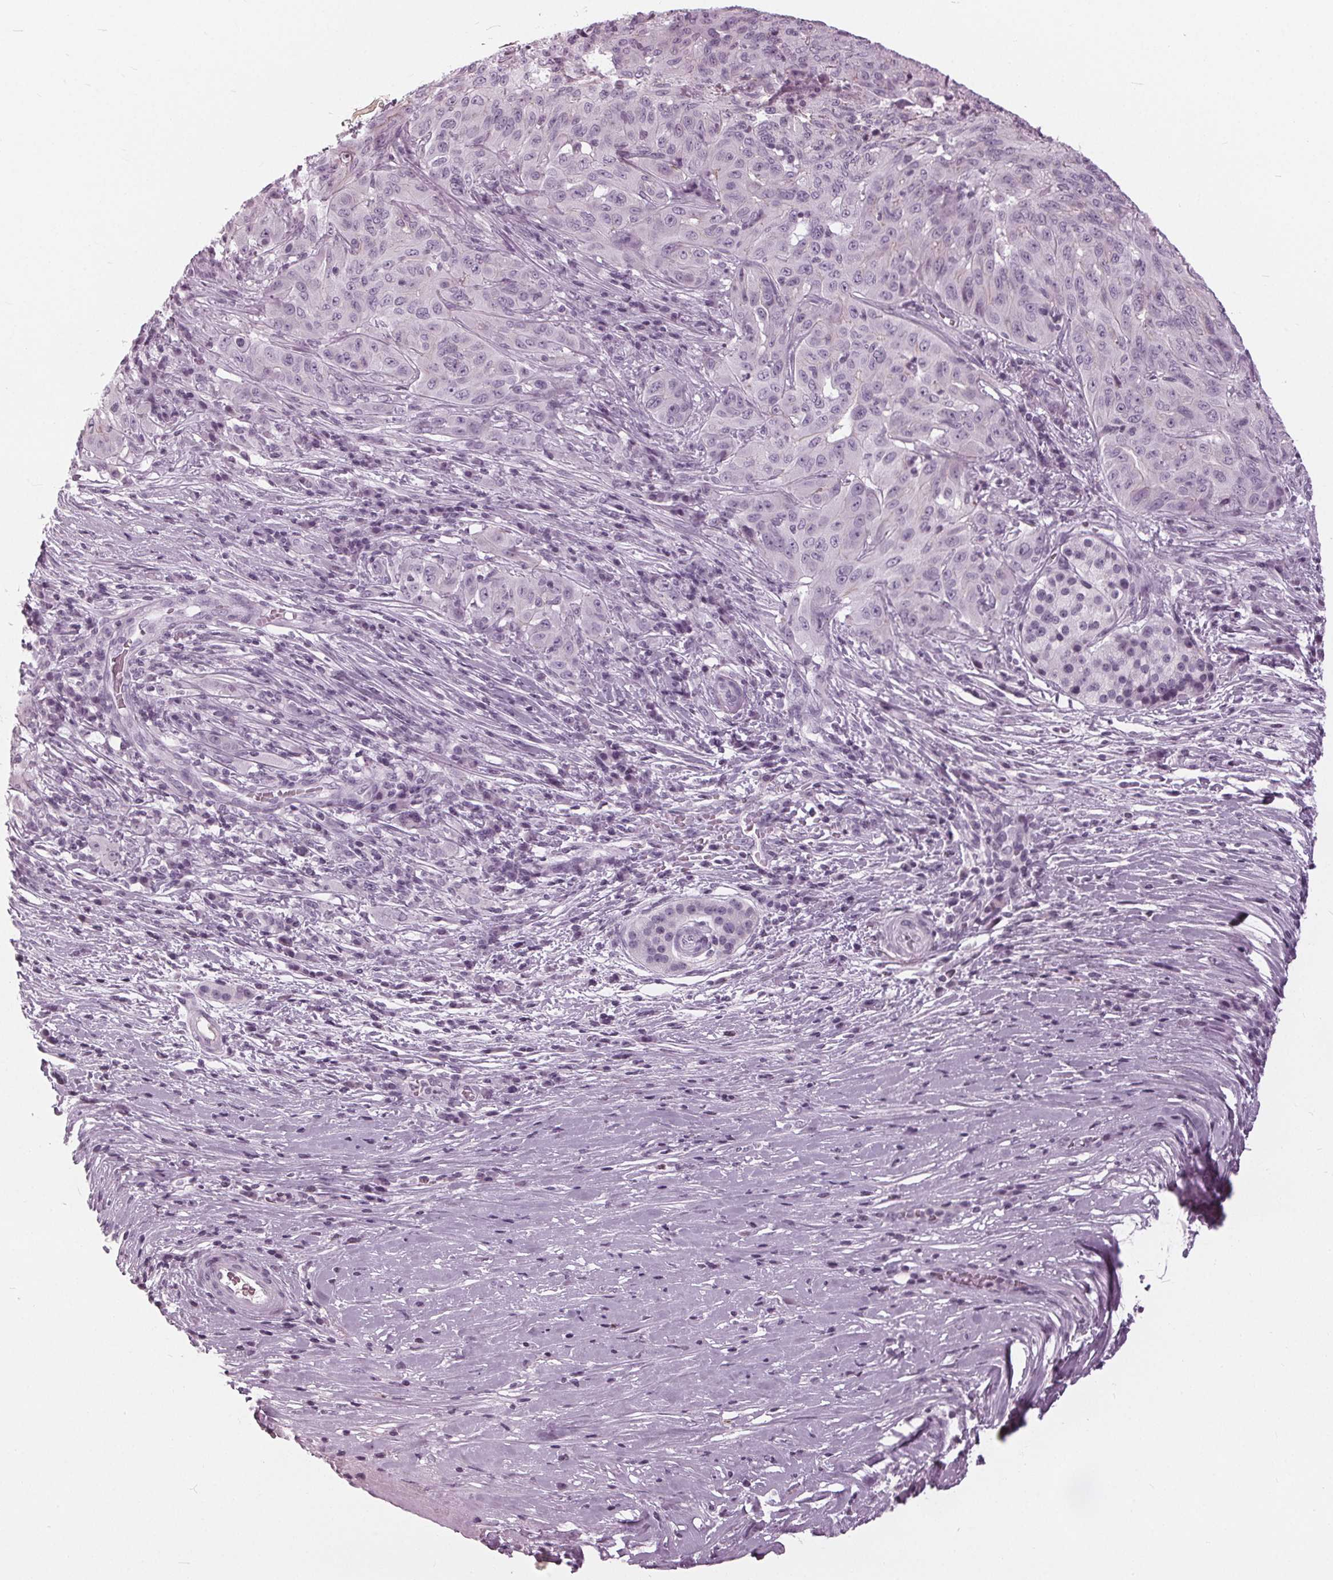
{"staining": {"intensity": "moderate", "quantity": "25%-75%", "location": "cytoplasmic/membranous"}, "tissue": "pancreatic cancer", "cell_type": "Tumor cells", "image_type": "cancer", "snomed": [{"axis": "morphology", "description": "Adenocarcinoma, NOS"}, {"axis": "topography", "description": "Pancreas"}], "caption": "IHC of pancreatic adenocarcinoma shows medium levels of moderate cytoplasmic/membranous positivity in about 25%-75% of tumor cells.", "gene": "SLC9A4", "patient": {"sex": "male", "age": 63}}